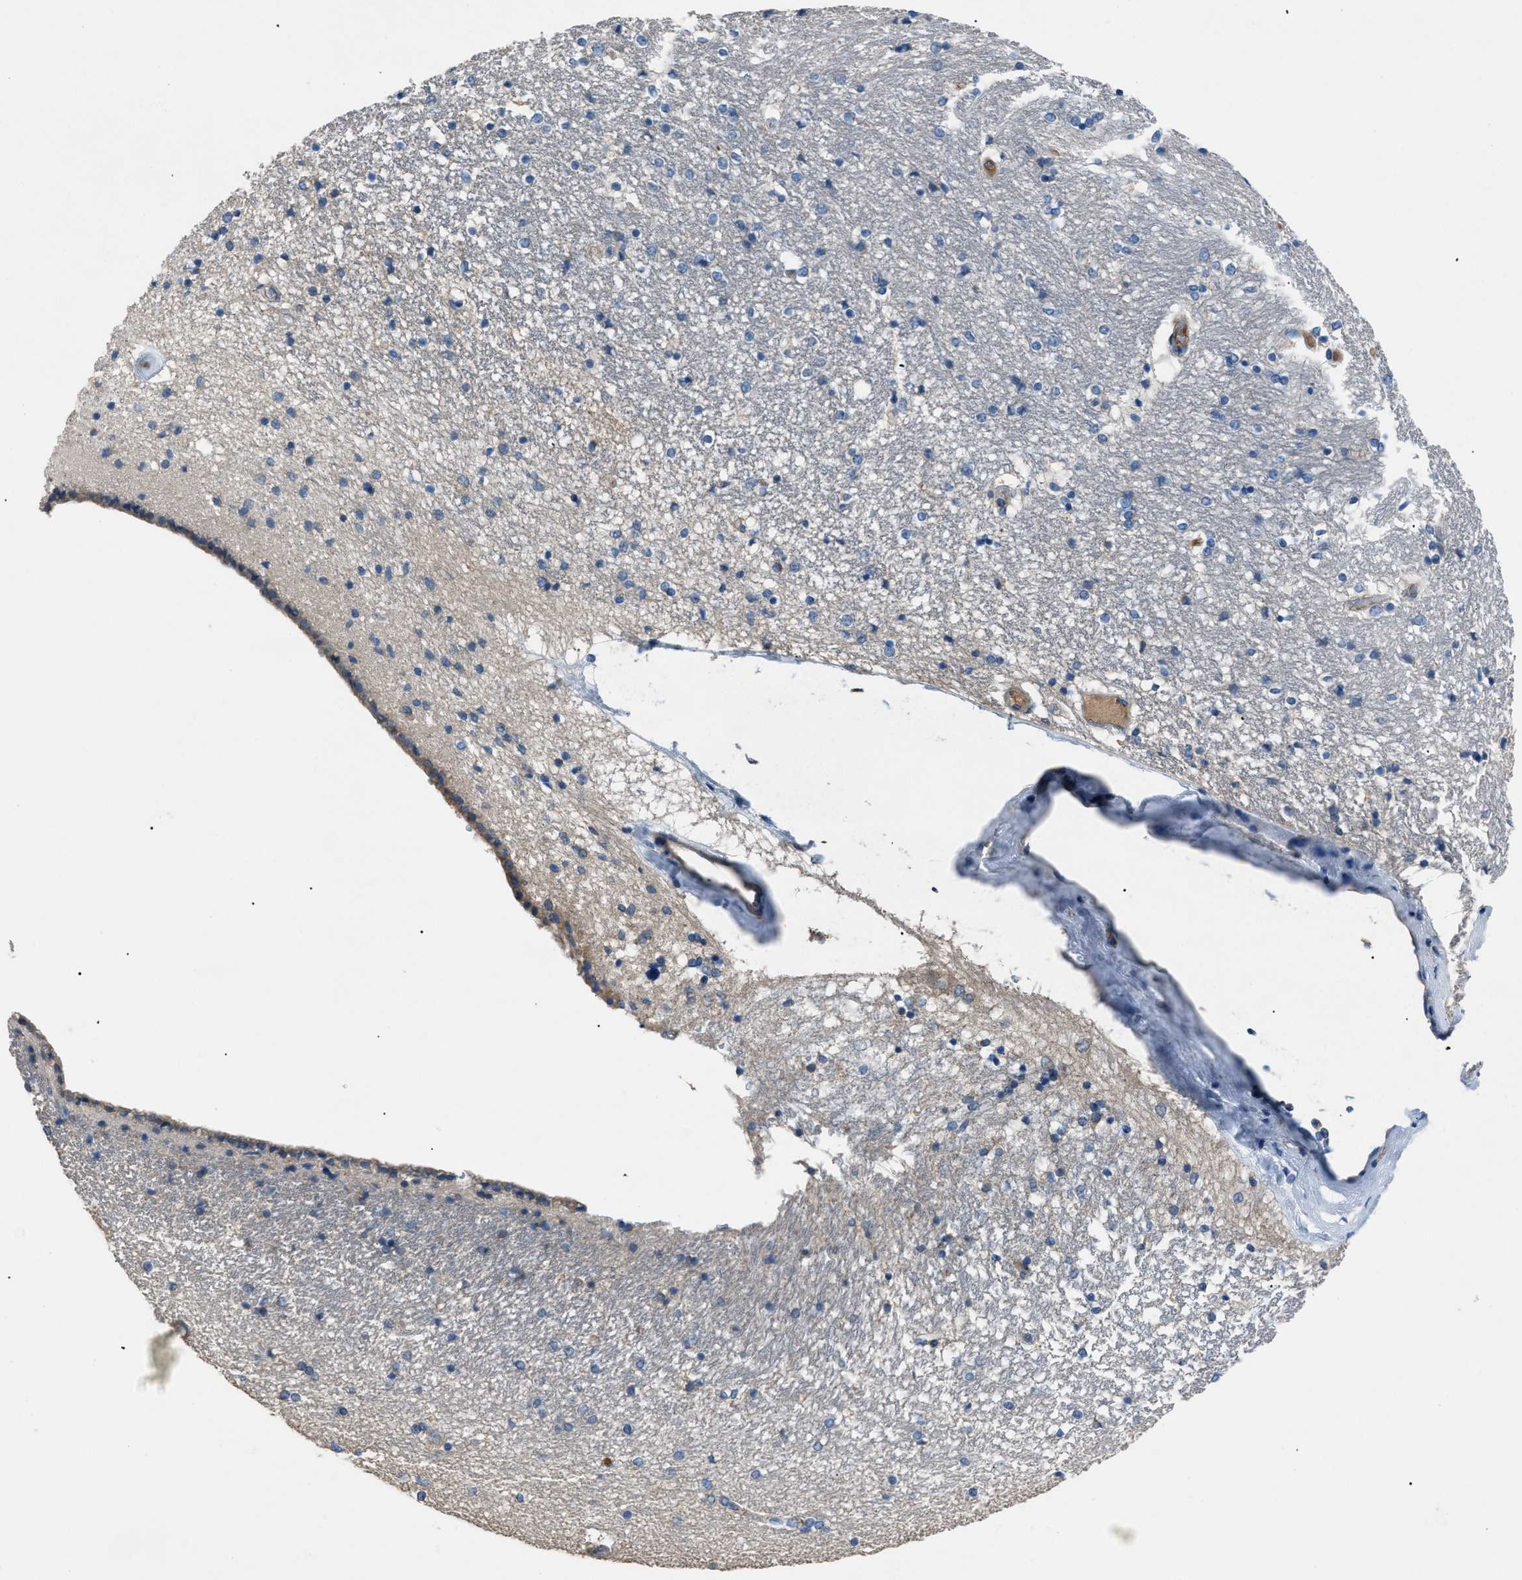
{"staining": {"intensity": "moderate", "quantity": "<25%", "location": "cytoplasmic/membranous"}, "tissue": "hippocampus", "cell_type": "Glial cells", "image_type": "normal", "snomed": [{"axis": "morphology", "description": "Normal tissue, NOS"}, {"axis": "topography", "description": "Hippocampus"}], "caption": "Immunohistochemistry staining of benign hippocampus, which demonstrates low levels of moderate cytoplasmic/membranous expression in approximately <25% of glial cells indicating moderate cytoplasmic/membranous protein staining. The staining was performed using DAB (brown) for protein detection and nuclei were counterstained in hematoxylin (blue).", "gene": "SGCZ", "patient": {"sex": "female", "age": 54}}